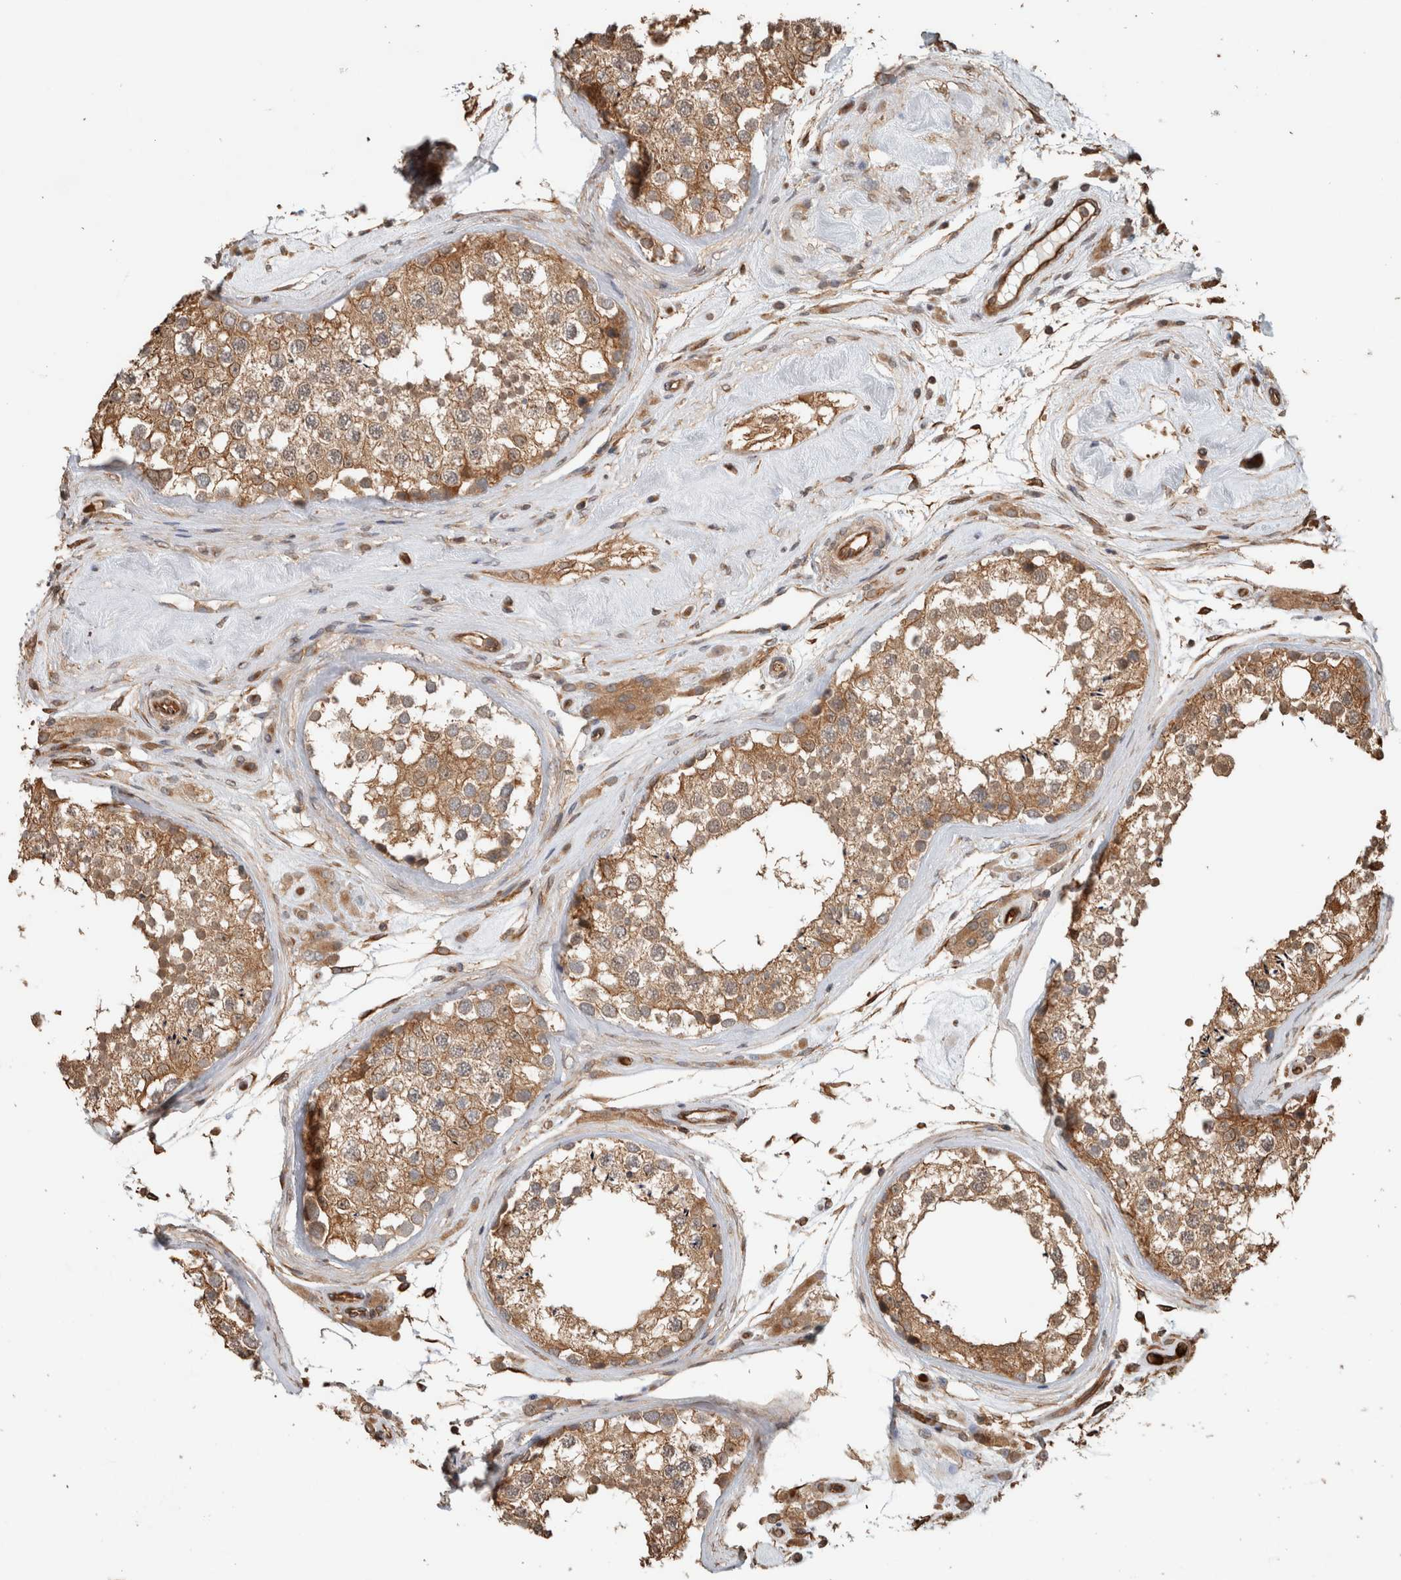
{"staining": {"intensity": "moderate", "quantity": ">75%", "location": "cytoplasmic/membranous"}, "tissue": "testis", "cell_type": "Cells in seminiferous ducts", "image_type": "normal", "snomed": [{"axis": "morphology", "description": "Normal tissue, NOS"}, {"axis": "topography", "description": "Testis"}], "caption": "Protein expression analysis of benign testis shows moderate cytoplasmic/membranous expression in about >75% of cells in seminiferous ducts.", "gene": "OTUD6B", "patient": {"sex": "male", "age": 46}}